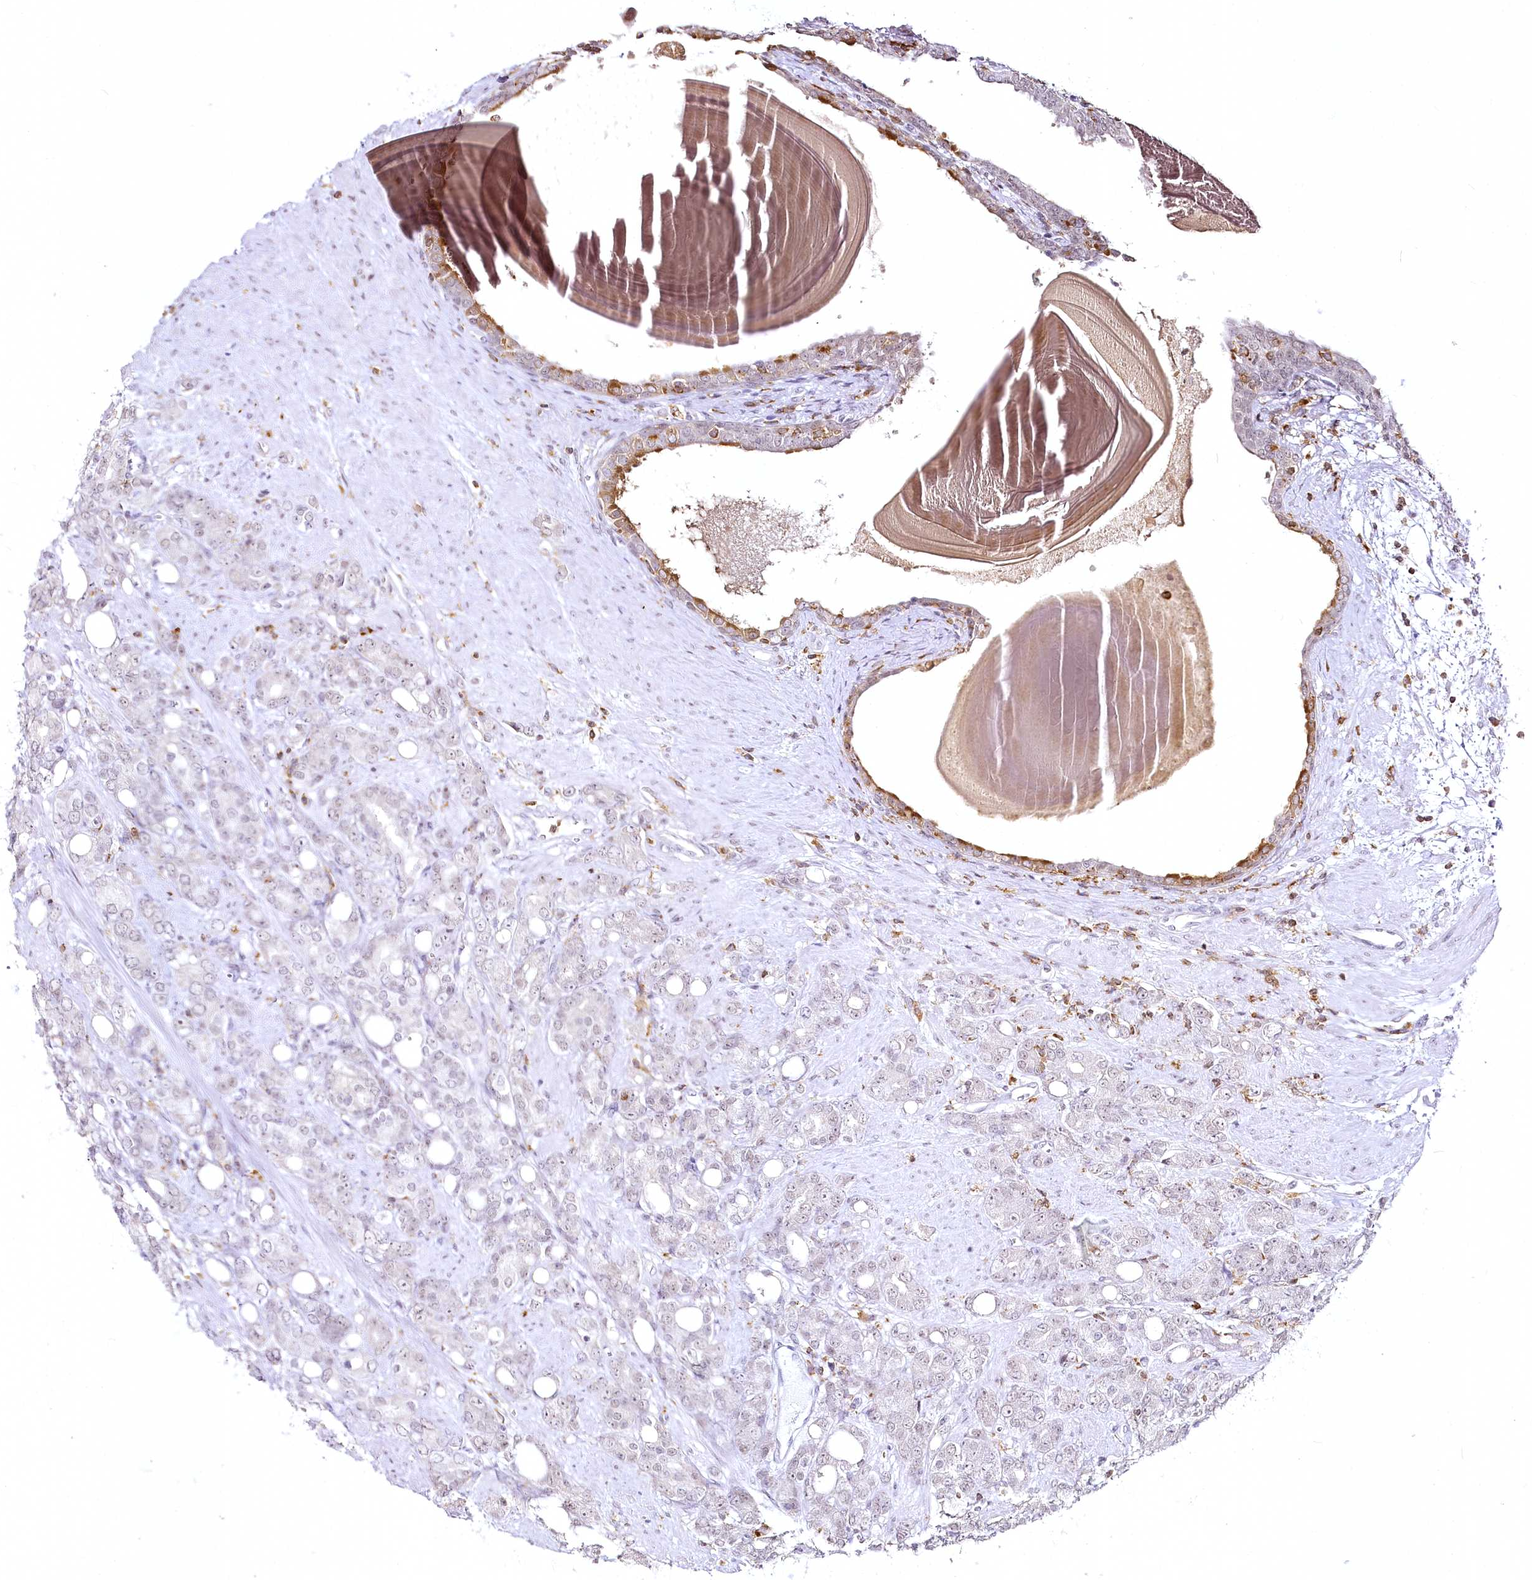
{"staining": {"intensity": "negative", "quantity": "none", "location": "none"}, "tissue": "prostate cancer", "cell_type": "Tumor cells", "image_type": "cancer", "snomed": [{"axis": "morphology", "description": "Adenocarcinoma, High grade"}, {"axis": "topography", "description": "Prostate"}], "caption": "Tumor cells are negative for brown protein staining in prostate high-grade adenocarcinoma.", "gene": "DOCK2", "patient": {"sex": "male", "age": 62}}